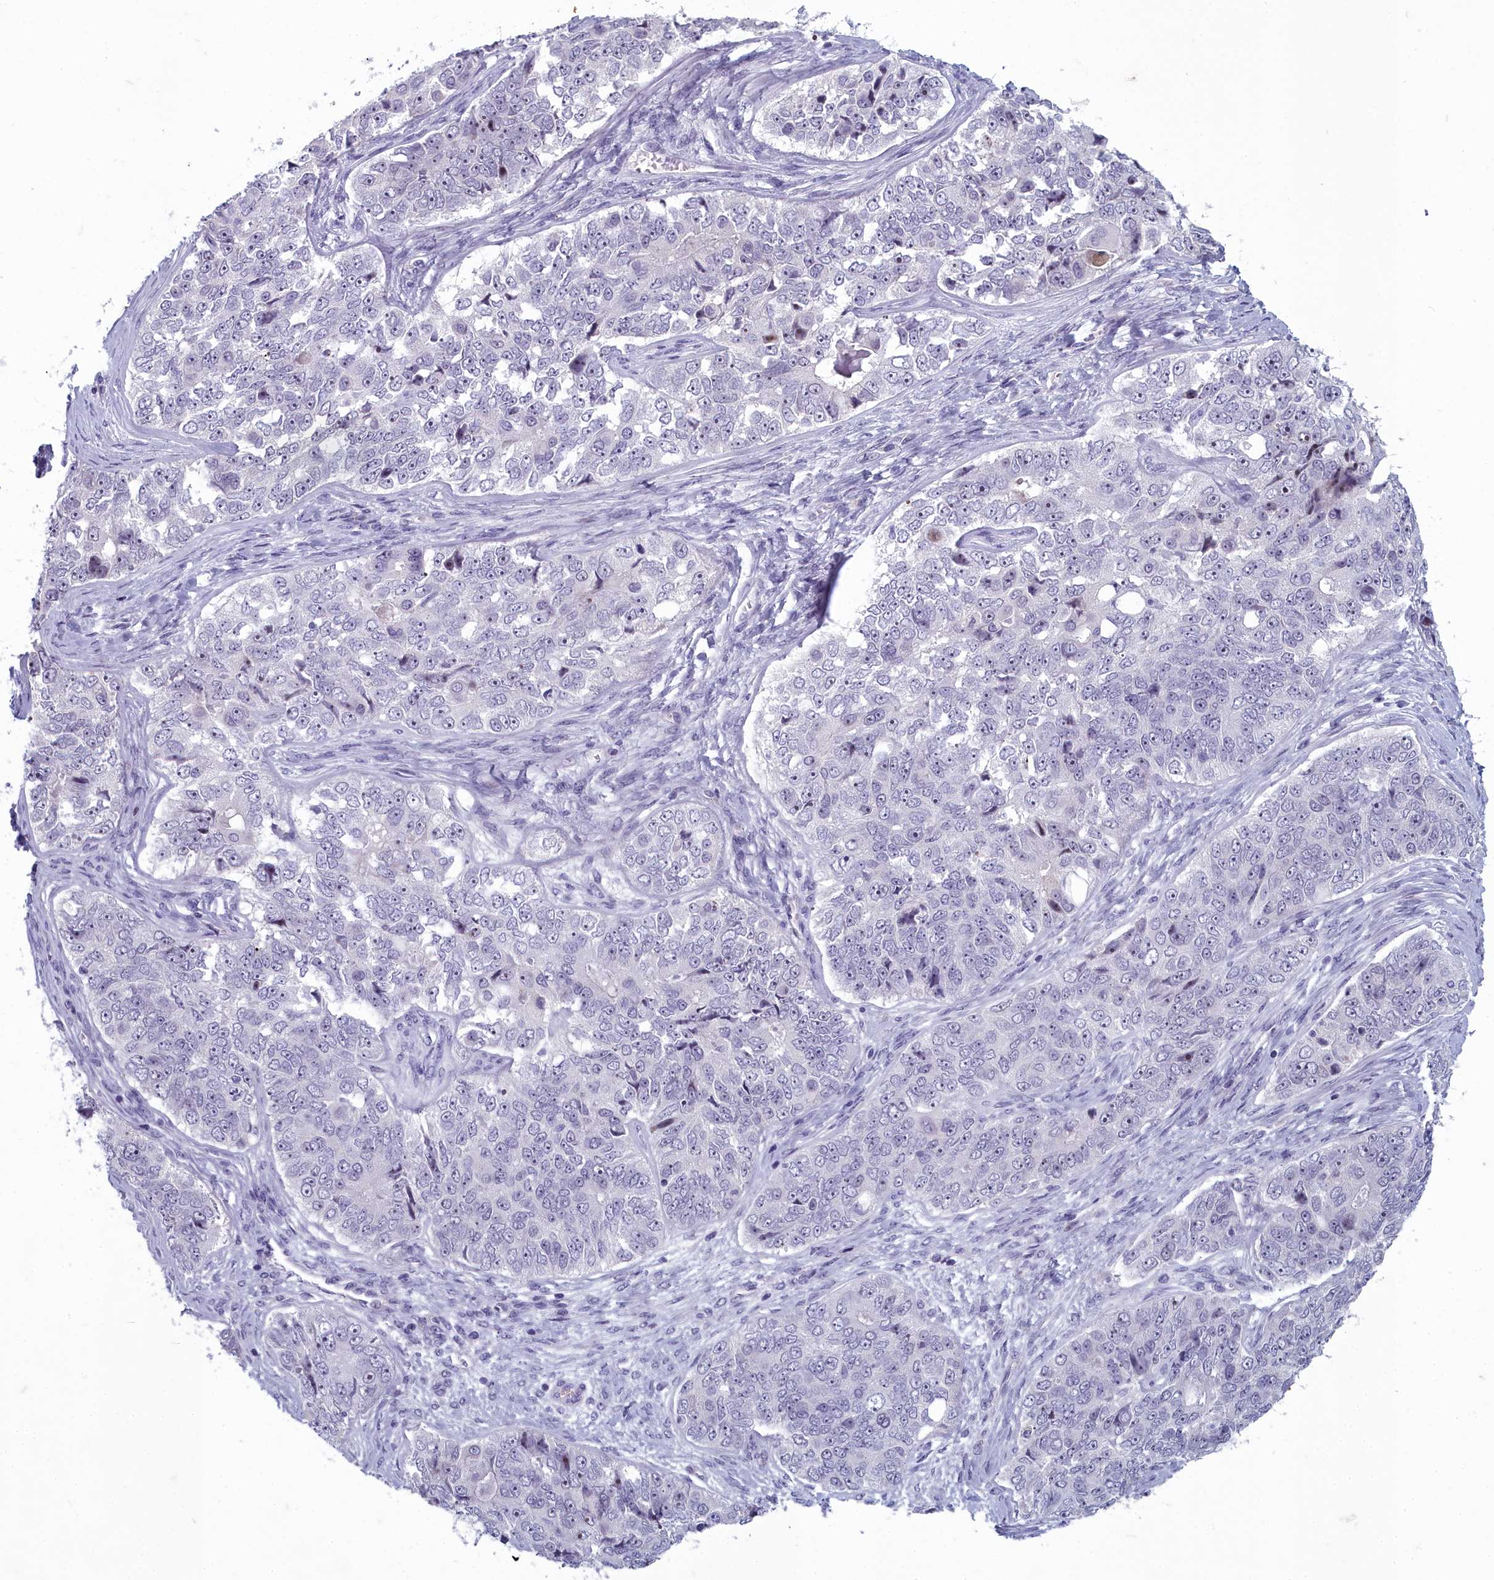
{"staining": {"intensity": "moderate", "quantity": "25%-75%", "location": "nuclear"}, "tissue": "ovarian cancer", "cell_type": "Tumor cells", "image_type": "cancer", "snomed": [{"axis": "morphology", "description": "Carcinoma, endometroid"}, {"axis": "topography", "description": "Ovary"}], "caption": "Immunohistochemistry (DAB) staining of ovarian cancer (endometroid carcinoma) demonstrates moderate nuclear protein positivity in about 25%-75% of tumor cells.", "gene": "INSYN2A", "patient": {"sex": "female", "age": 51}}